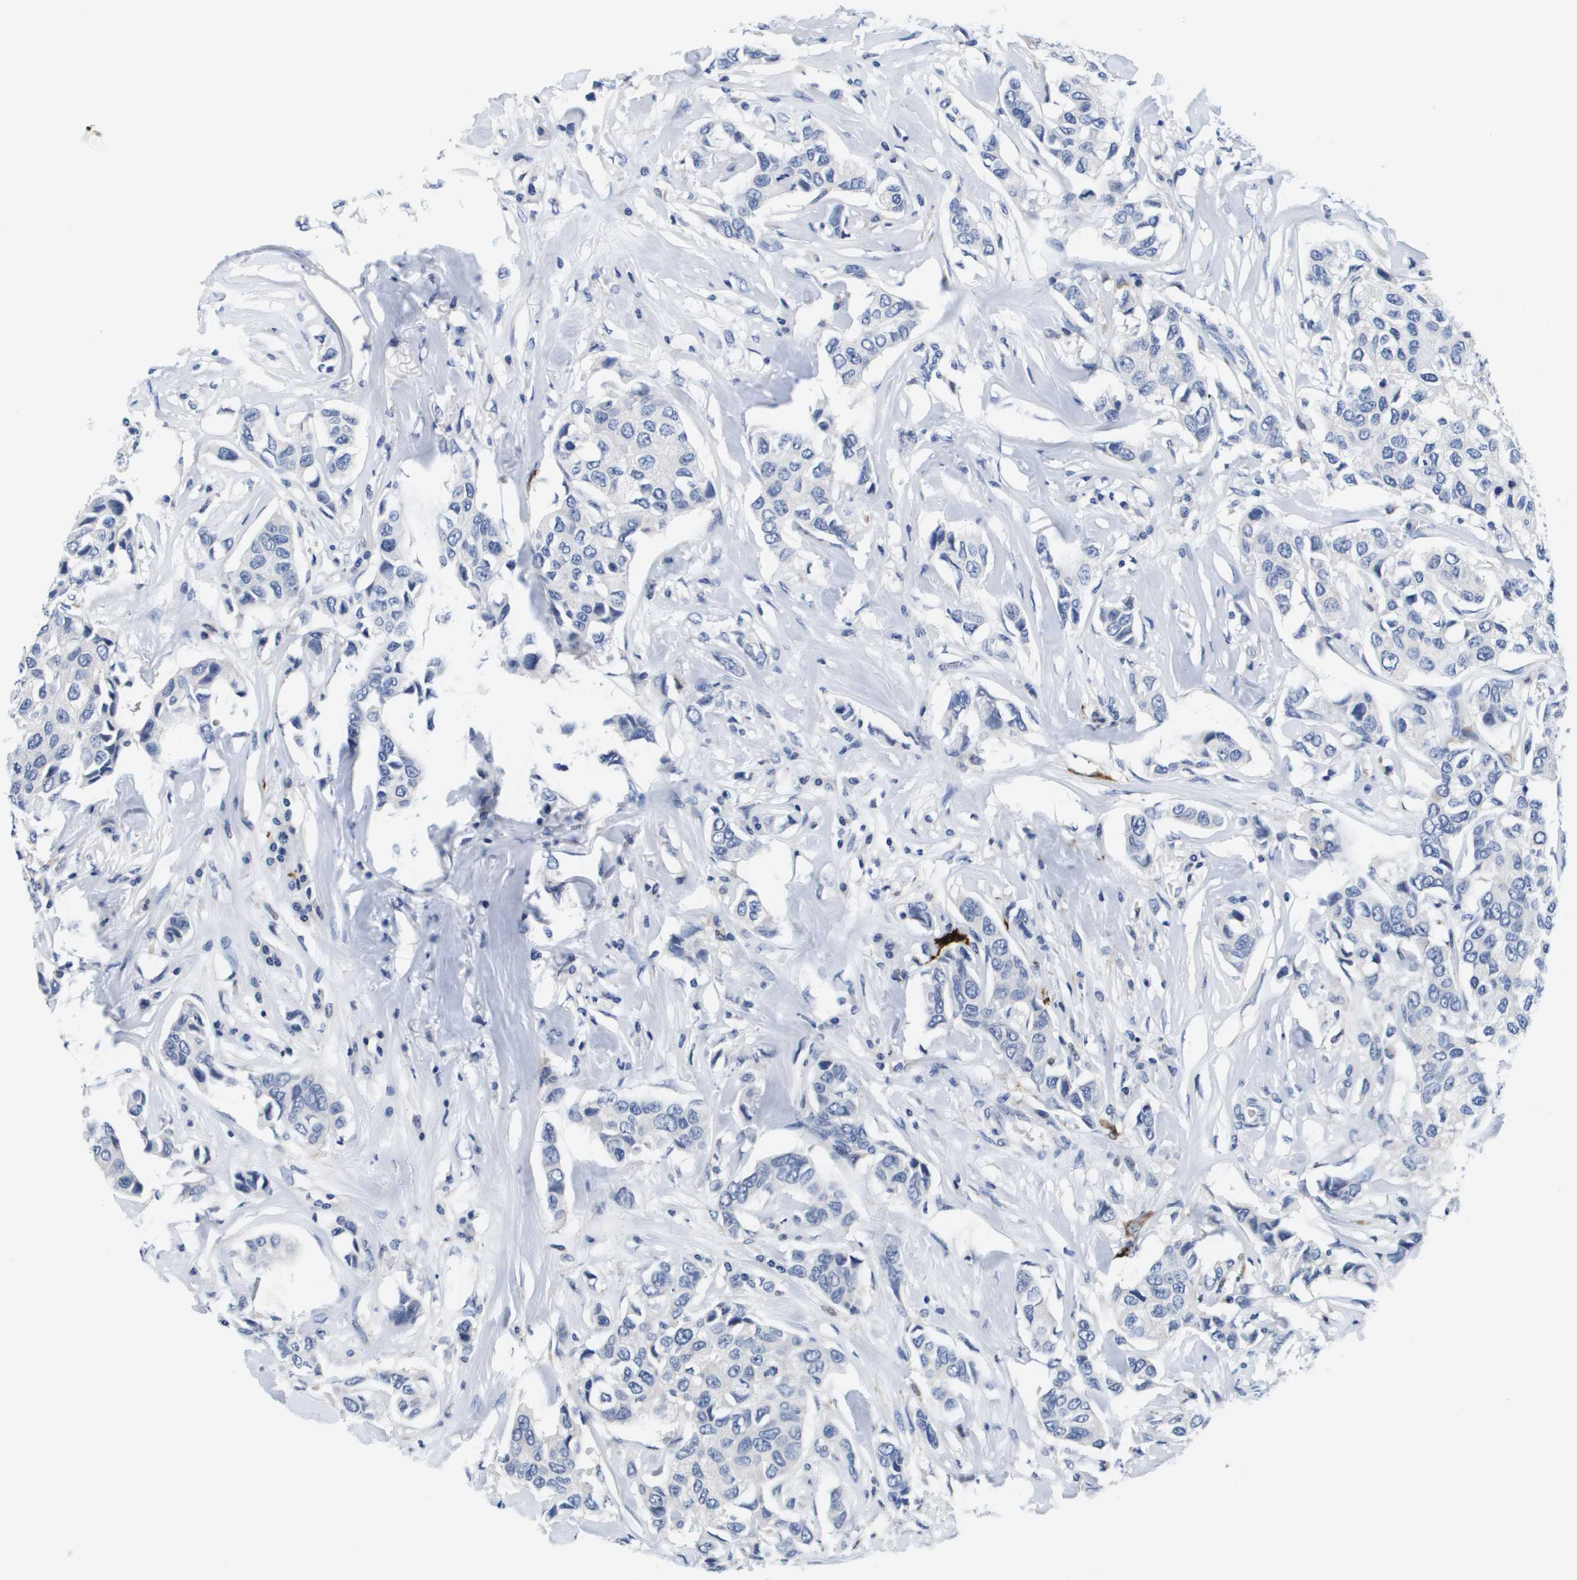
{"staining": {"intensity": "negative", "quantity": "none", "location": "none"}, "tissue": "breast cancer", "cell_type": "Tumor cells", "image_type": "cancer", "snomed": [{"axis": "morphology", "description": "Duct carcinoma"}, {"axis": "topography", "description": "Breast"}], "caption": "High magnification brightfield microscopy of breast cancer (infiltrating ductal carcinoma) stained with DAB (brown) and counterstained with hematoxylin (blue): tumor cells show no significant staining.", "gene": "HMOX1", "patient": {"sex": "female", "age": 80}}